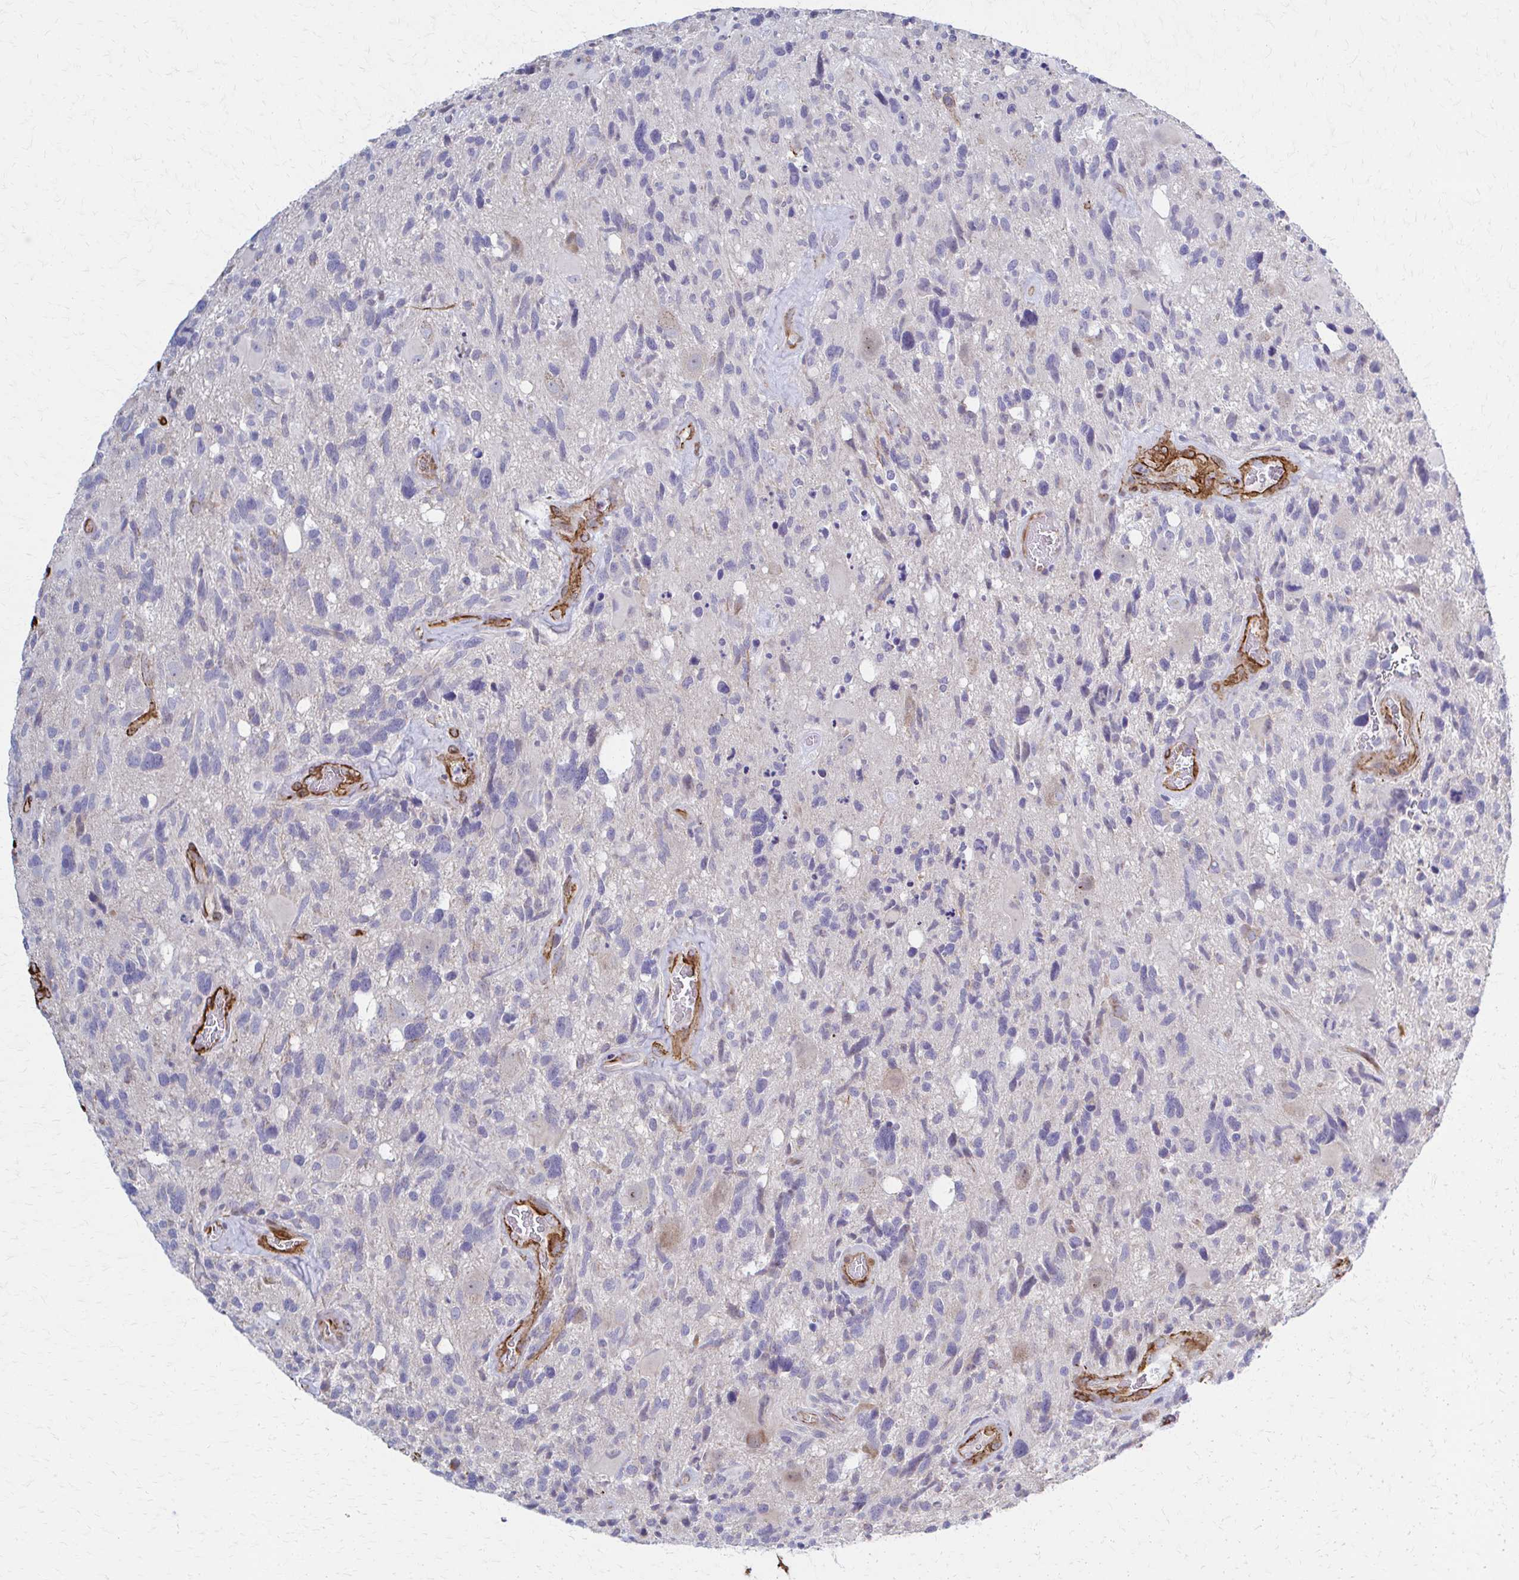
{"staining": {"intensity": "negative", "quantity": "none", "location": "none"}, "tissue": "glioma", "cell_type": "Tumor cells", "image_type": "cancer", "snomed": [{"axis": "morphology", "description": "Glioma, malignant, High grade"}, {"axis": "topography", "description": "Brain"}], "caption": "Tumor cells are negative for protein expression in human high-grade glioma (malignant).", "gene": "TIMMDC1", "patient": {"sex": "male", "age": 49}}